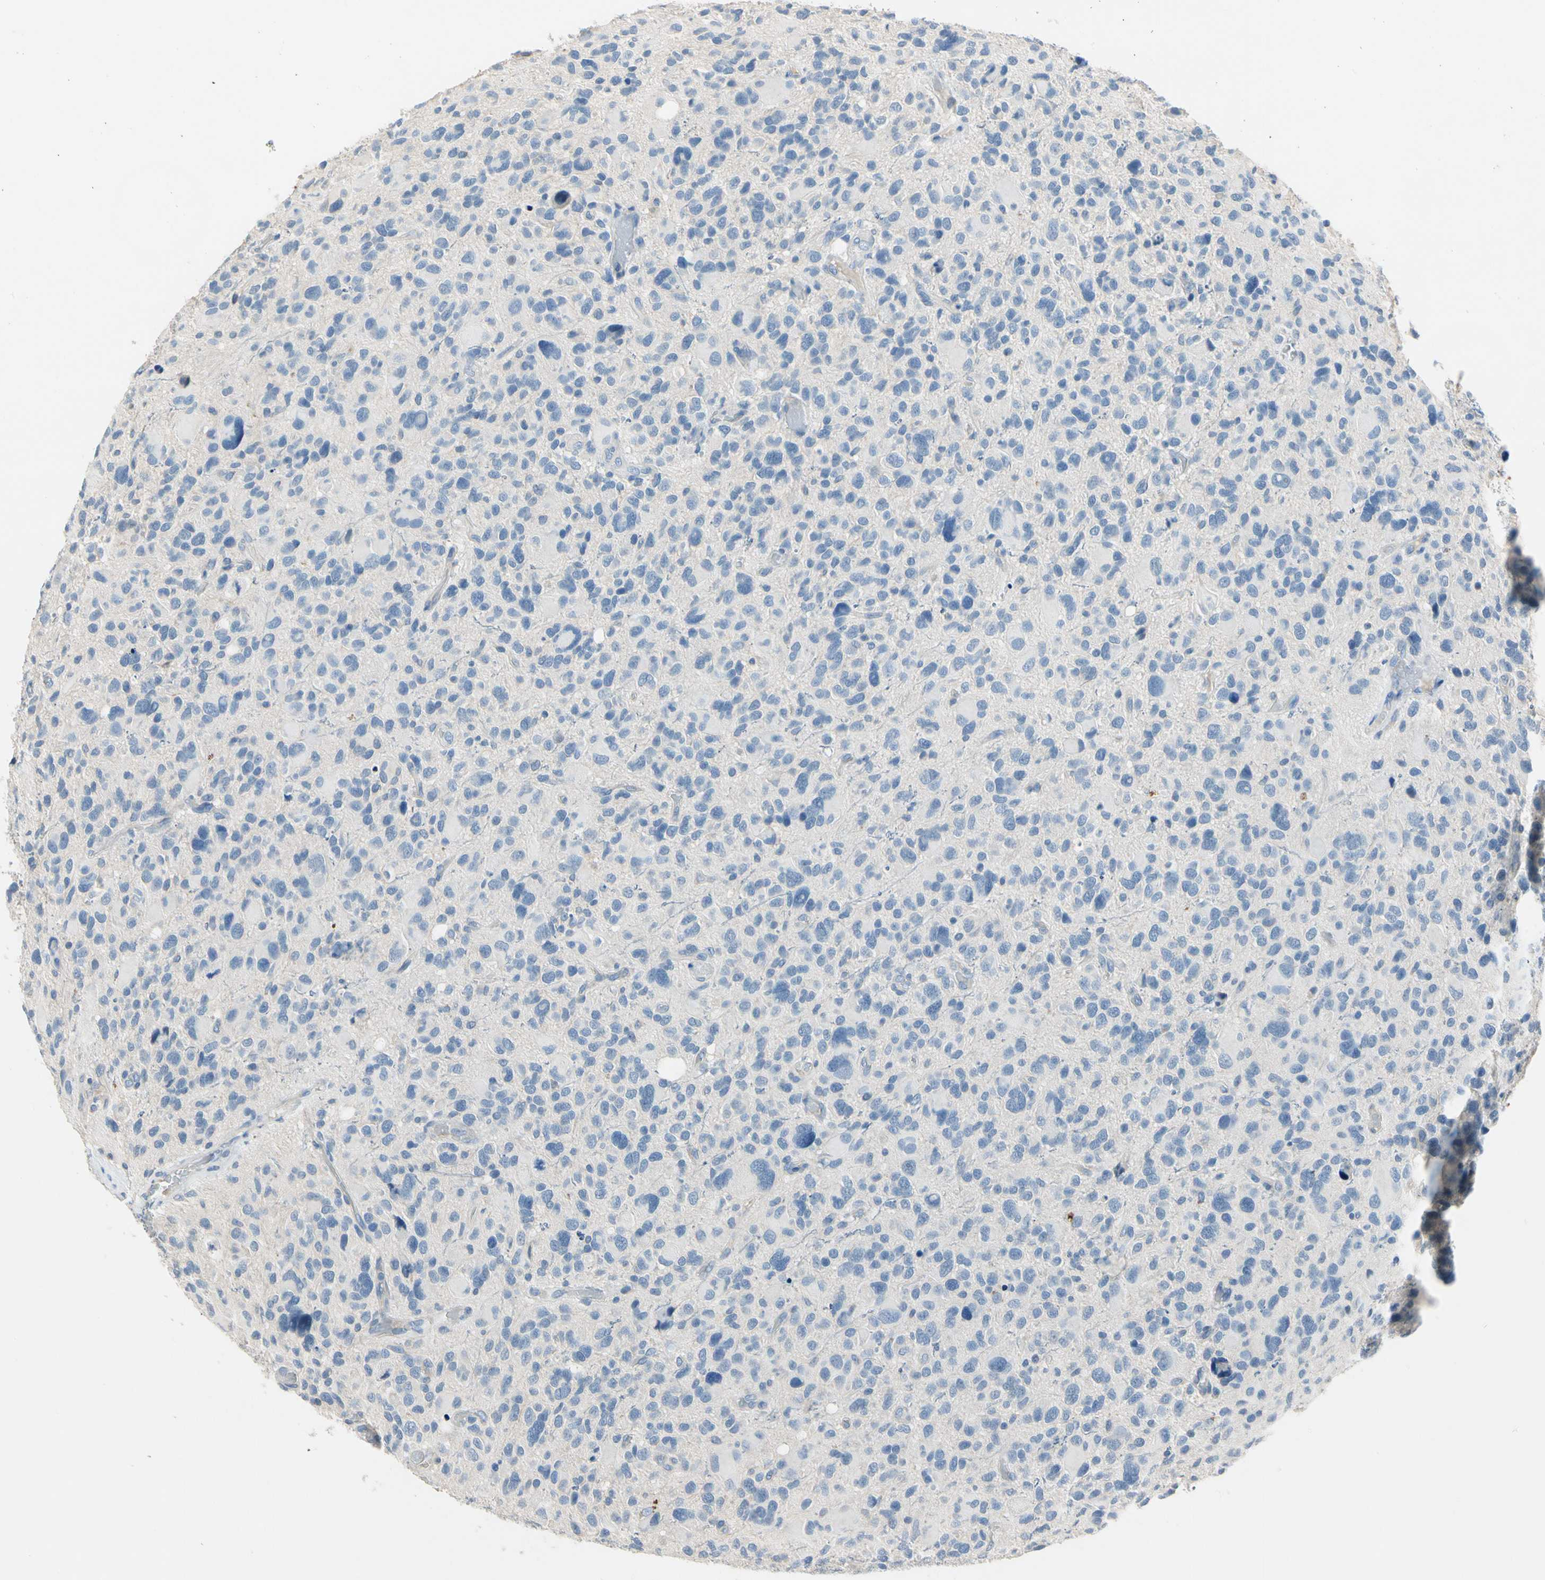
{"staining": {"intensity": "negative", "quantity": "none", "location": "none"}, "tissue": "glioma", "cell_type": "Tumor cells", "image_type": "cancer", "snomed": [{"axis": "morphology", "description": "Glioma, malignant, High grade"}, {"axis": "topography", "description": "Brain"}], "caption": "Immunohistochemistry of malignant high-grade glioma shows no expression in tumor cells. The staining was performed using DAB to visualize the protein expression in brown, while the nuclei were stained in blue with hematoxylin (Magnification: 20x).", "gene": "CPA3", "patient": {"sex": "male", "age": 48}}